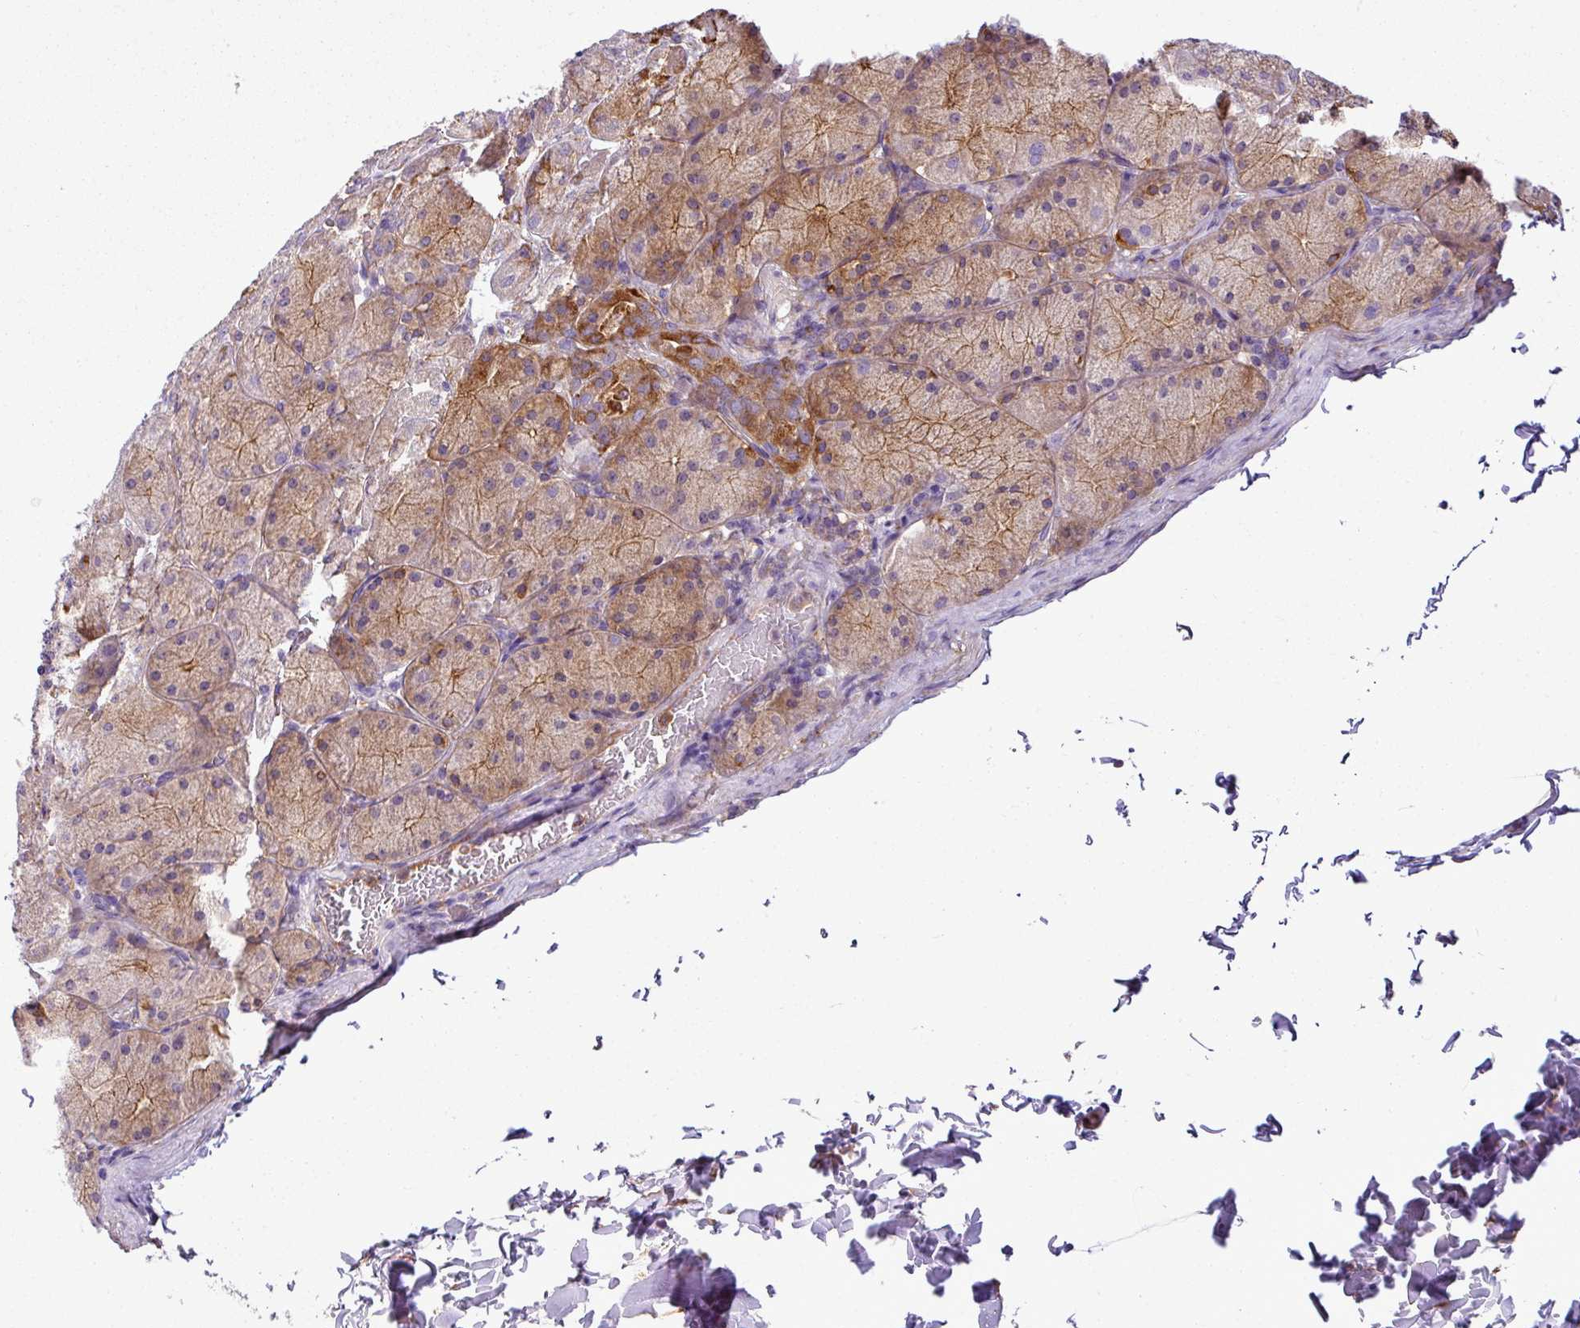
{"staining": {"intensity": "moderate", "quantity": "25%-75%", "location": "cytoplasmic/membranous"}, "tissue": "stomach", "cell_type": "Glandular cells", "image_type": "normal", "snomed": [{"axis": "morphology", "description": "Normal tissue, NOS"}, {"axis": "topography", "description": "Stomach, upper"}], "caption": "Human stomach stained for a protein (brown) shows moderate cytoplasmic/membranous positive expression in about 25%-75% of glandular cells.", "gene": "XNDC1N", "patient": {"sex": "female", "age": 56}}